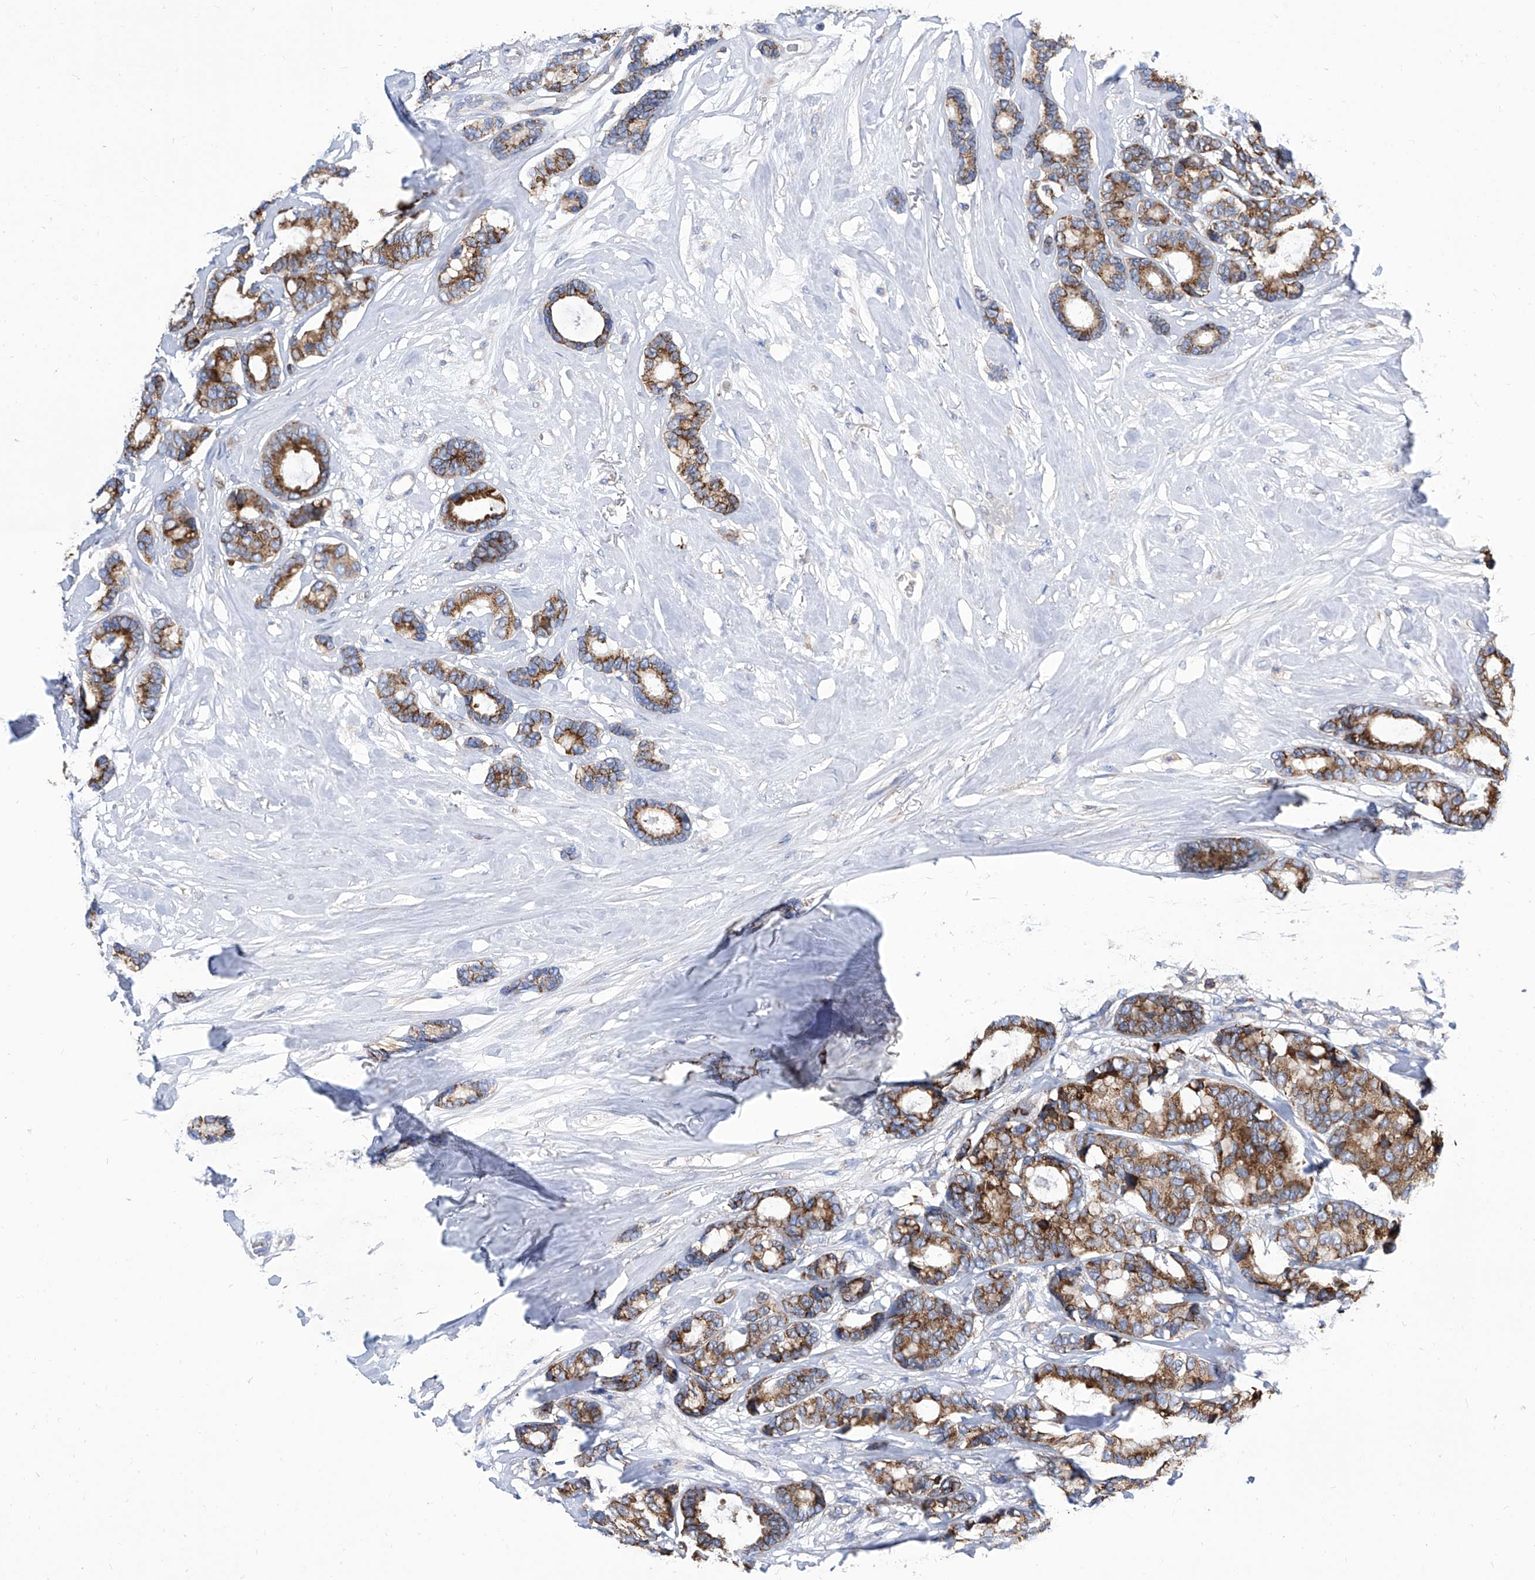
{"staining": {"intensity": "moderate", "quantity": ">75%", "location": "cytoplasmic/membranous"}, "tissue": "breast cancer", "cell_type": "Tumor cells", "image_type": "cancer", "snomed": [{"axis": "morphology", "description": "Duct carcinoma"}, {"axis": "topography", "description": "Breast"}], "caption": "Tumor cells exhibit moderate cytoplasmic/membranous expression in approximately >75% of cells in breast intraductal carcinoma.", "gene": "TJAP1", "patient": {"sex": "female", "age": 87}}